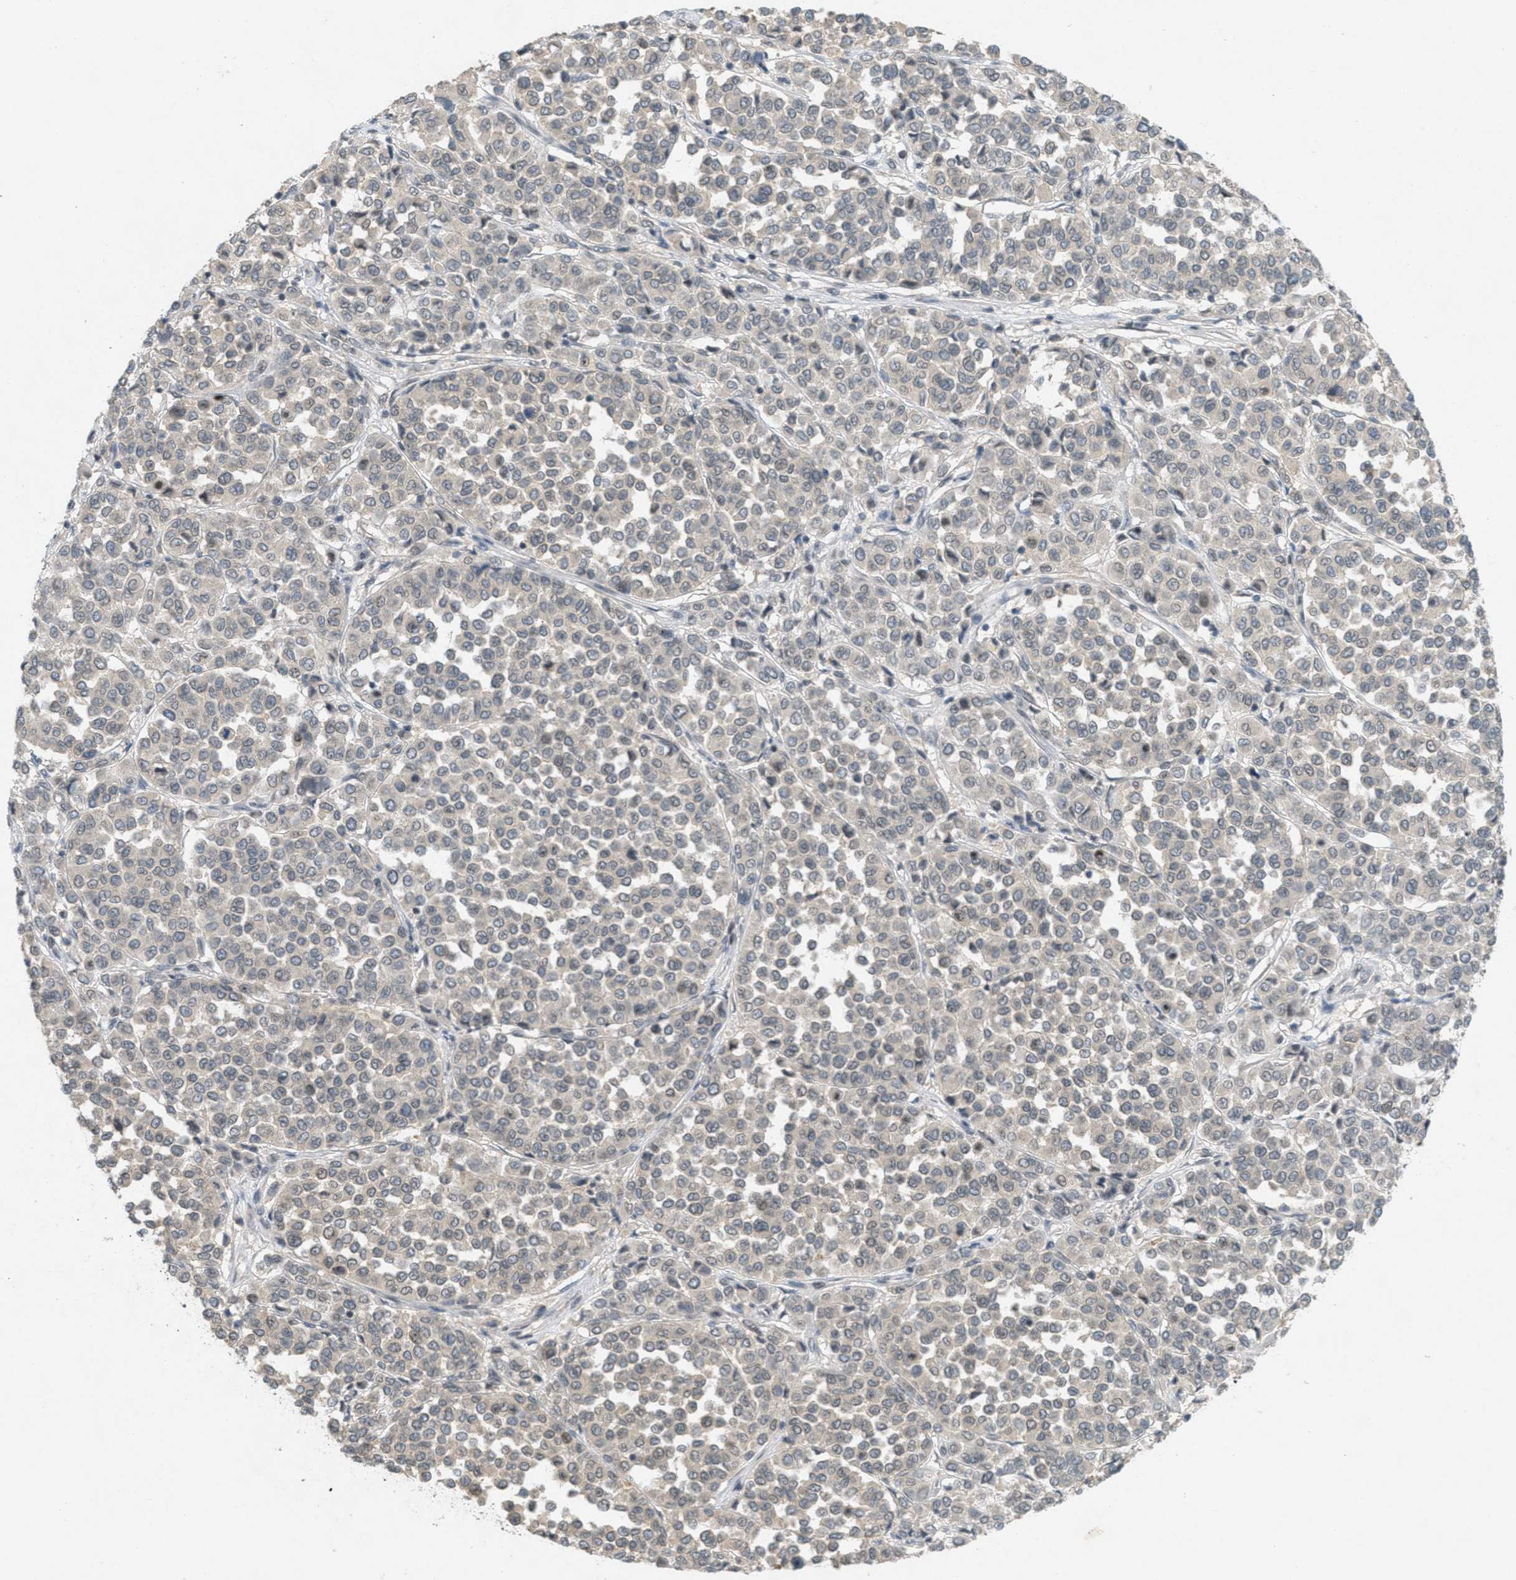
{"staining": {"intensity": "negative", "quantity": "none", "location": "none"}, "tissue": "melanoma", "cell_type": "Tumor cells", "image_type": "cancer", "snomed": [{"axis": "morphology", "description": "Malignant melanoma, Metastatic site"}, {"axis": "topography", "description": "Pancreas"}], "caption": "Melanoma was stained to show a protein in brown. There is no significant staining in tumor cells.", "gene": "ABHD6", "patient": {"sex": "female", "age": 30}}